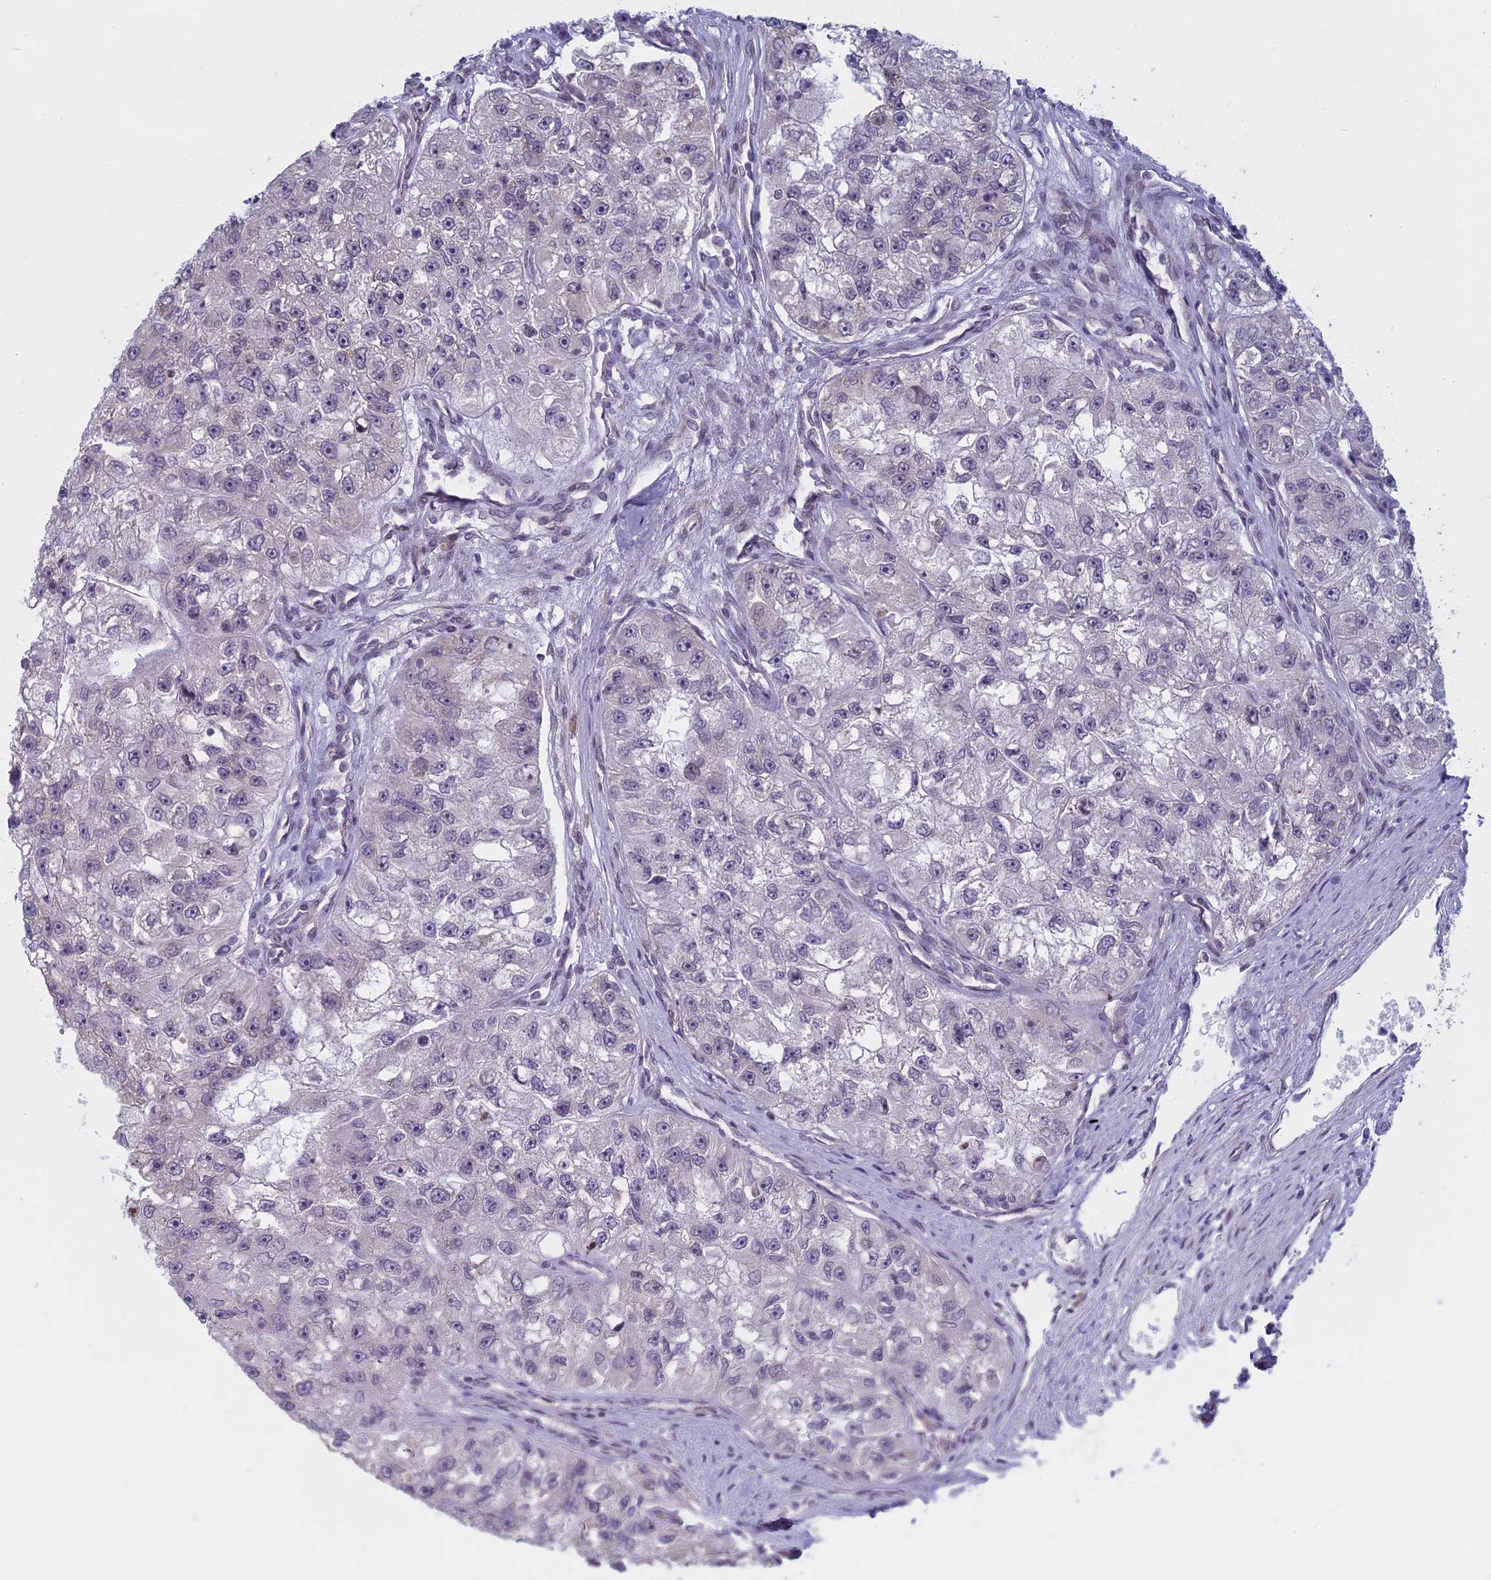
{"staining": {"intensity": "negative", "quantity": "none", "location": "none"}, "tissue": "renal cancer", "cell_type": "Tumor cells", "image_type": "cancer", "snomed": [{"axis": "morphology", "description": "Adenocarcinoma, NOS"}, {"axis": "topography", "description": "Kidney"}], "caption": "Tumor cells are negative for brown protein staining in renal adenocarcinoma.", "gene": "RPS19BP1", "patient": {"sex": "male", "age": 63}}